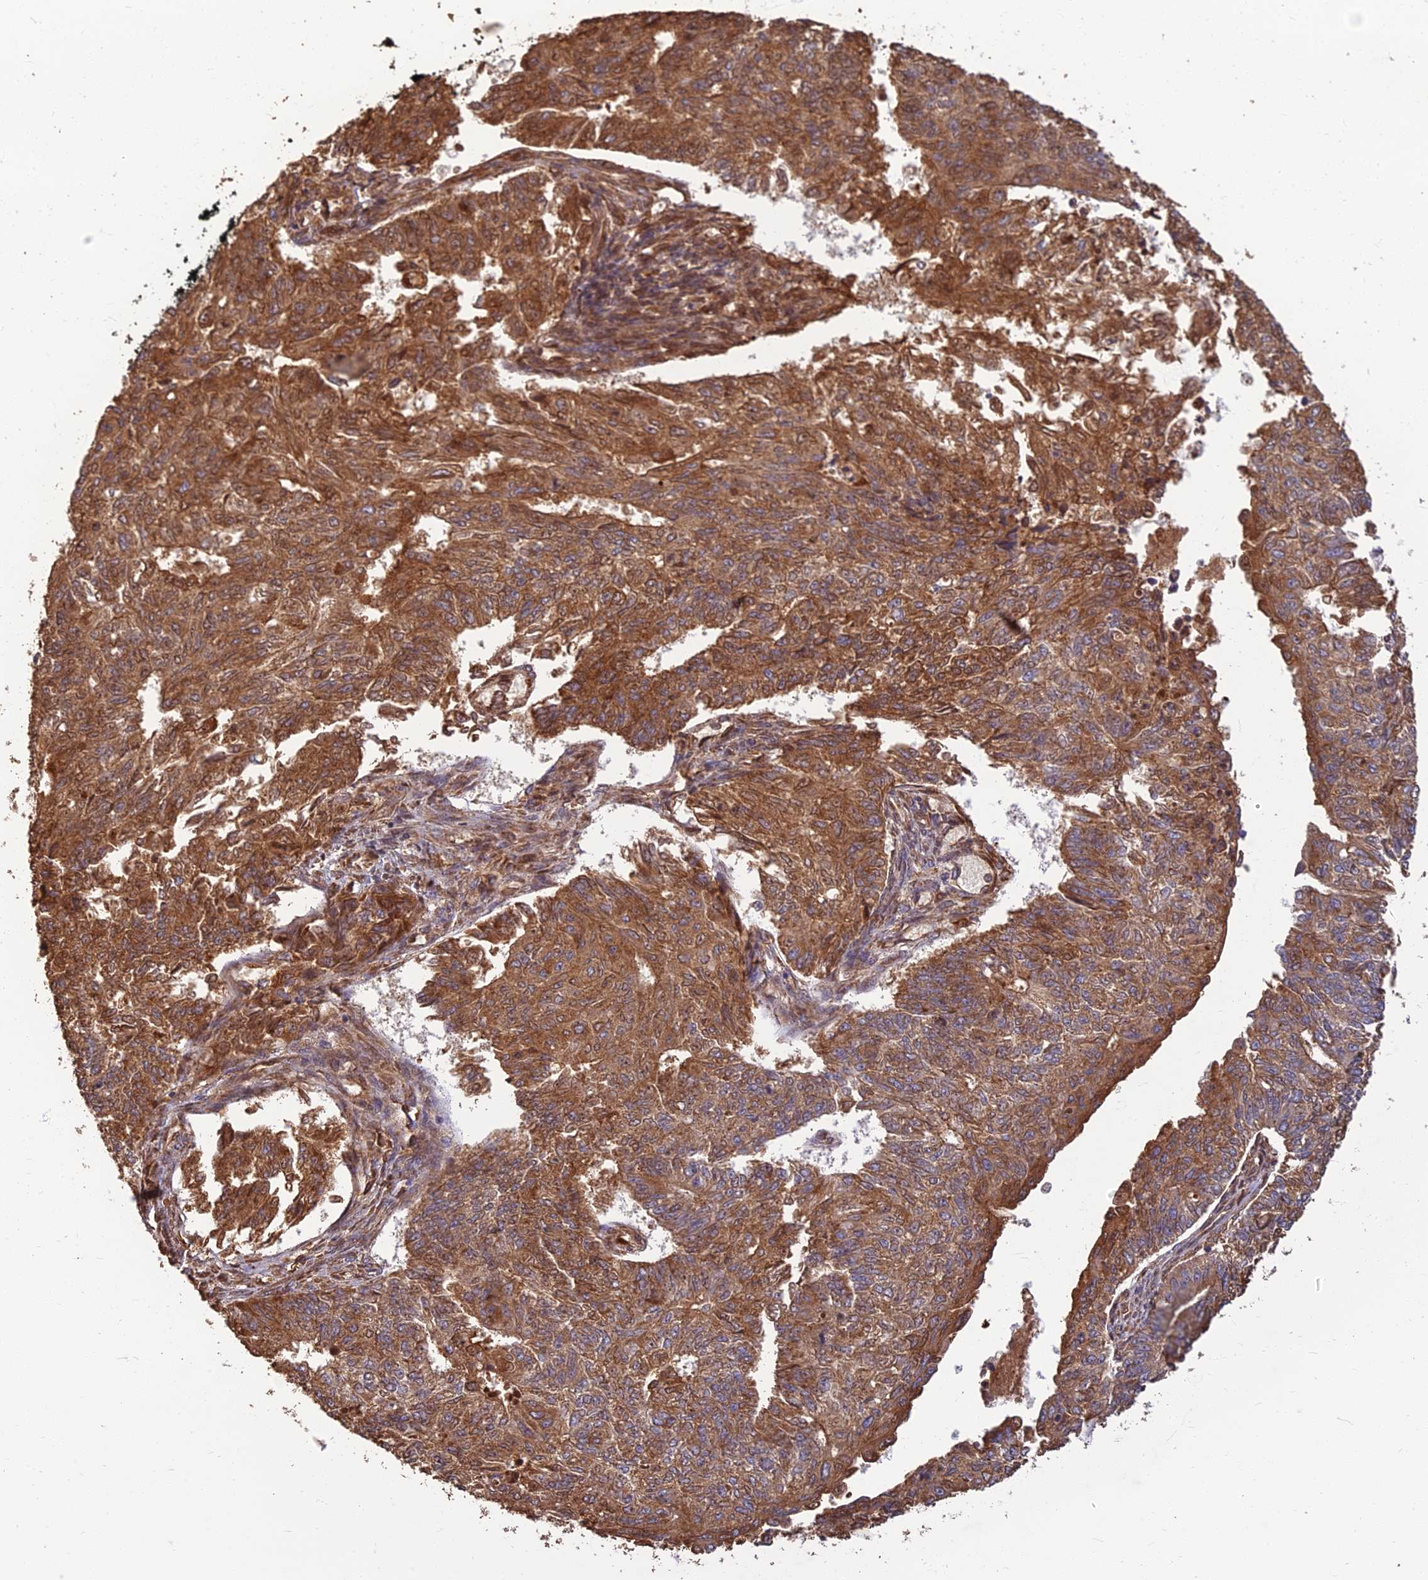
{"staining": {"intensity": "moderate", "quantity": ">75%", "location": "cytoplasmic/membranous"}, "tissue": "endometrial cancer", "cell_type": "Tumor cells", "image_type": "cancer", "snomed": [{"axis": "morphology", "description": "Adenocarcinoma, NOS"}, {"axis": "topography", "description": "Endometrium"}], "caption": "Endometrial cancer (adenocarcinoma) tissue demonstrates moderate cytoplasmic/membranous expression in about >75% of tumor cells, visualized by immunohistochemistry. (DAB = brown stain, brightfield microscopy at high magnification).", "gene": "CORO1C", "patient": {"sex": "female", "age": 32}}